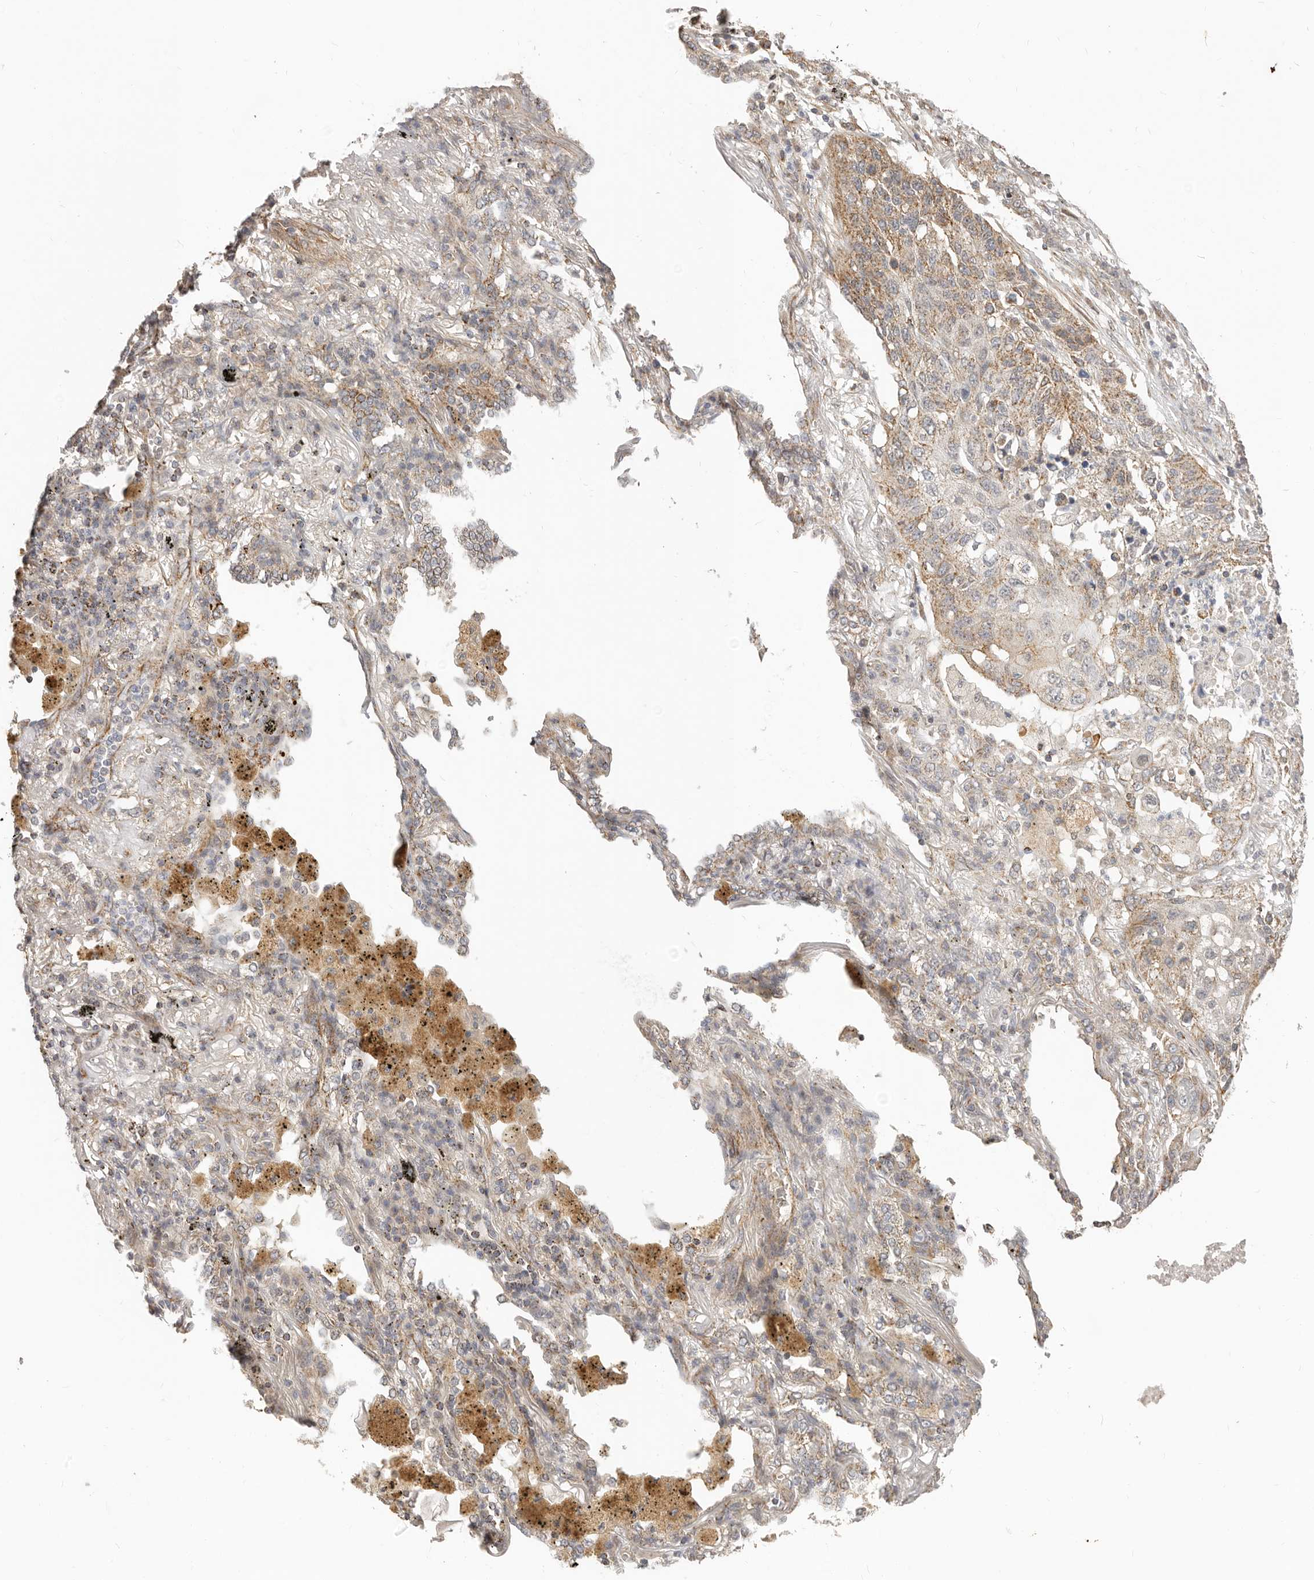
{"staining": {"intensity": "moderate", "quantity": "25%-75%", "location": "cytoplasmic/membranous"}, "tissue": "lung cancer", "cell_type": "Tumor cells", "image_type": "cancer", "snomed": [{"axis": "morphology", "description": "Squamous cell carcinoma, NOS"}, {"axis": "topography", "description": "Lung"}], "caption": "A micrograph of human lung cancer (squamous cell carcinoma) stained for a protein displays moderate cytoplasmic/membranous brown staining in tumor cells.", "gene": "USP49", "patient": {"sex": "female", "age": 63}}